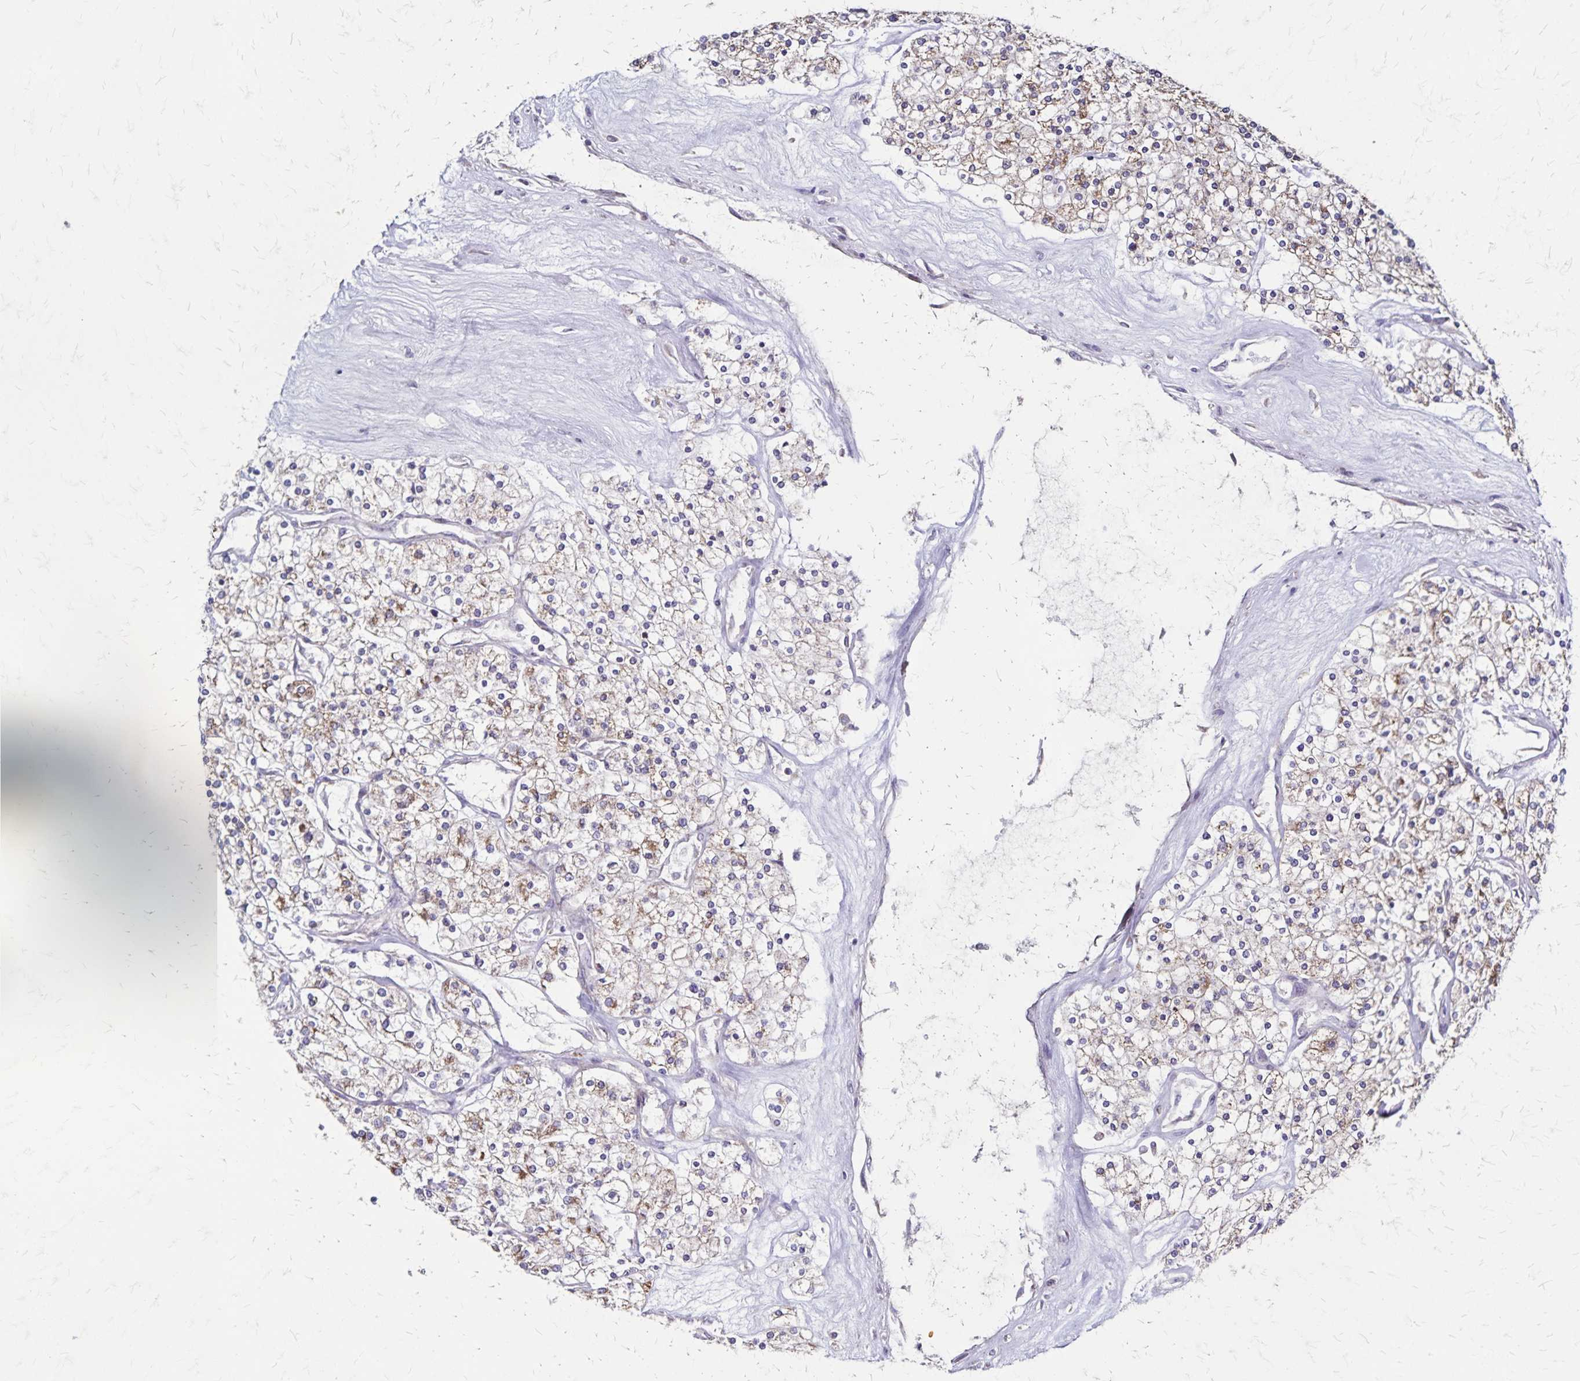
{"staining": {"intensity": "weak", "quantity": "25%-75%", "location": "cytoplasmic/membranous"}, "tissue": "renal cancer", "cell_type": "Tumor cells", "image_type": "cancer", "snomed": [{"axis": "morphology", "description": "Adenocarcinoma, NOS"}, {"axis": "topography", "description": "Kidney"}], "caption": "Renal cancer was stained to show a protein in brown. There is low levels of weak cytoplasmic/membranous positivity in approximately 25%-75% of tumor cells. The staining was performed using DAB, with brown indicating positive protein expression. Nuclei are stained blue with hematoxylin.", "gene": "NFS1", "patient": {"sex": "male", "age": 80}}